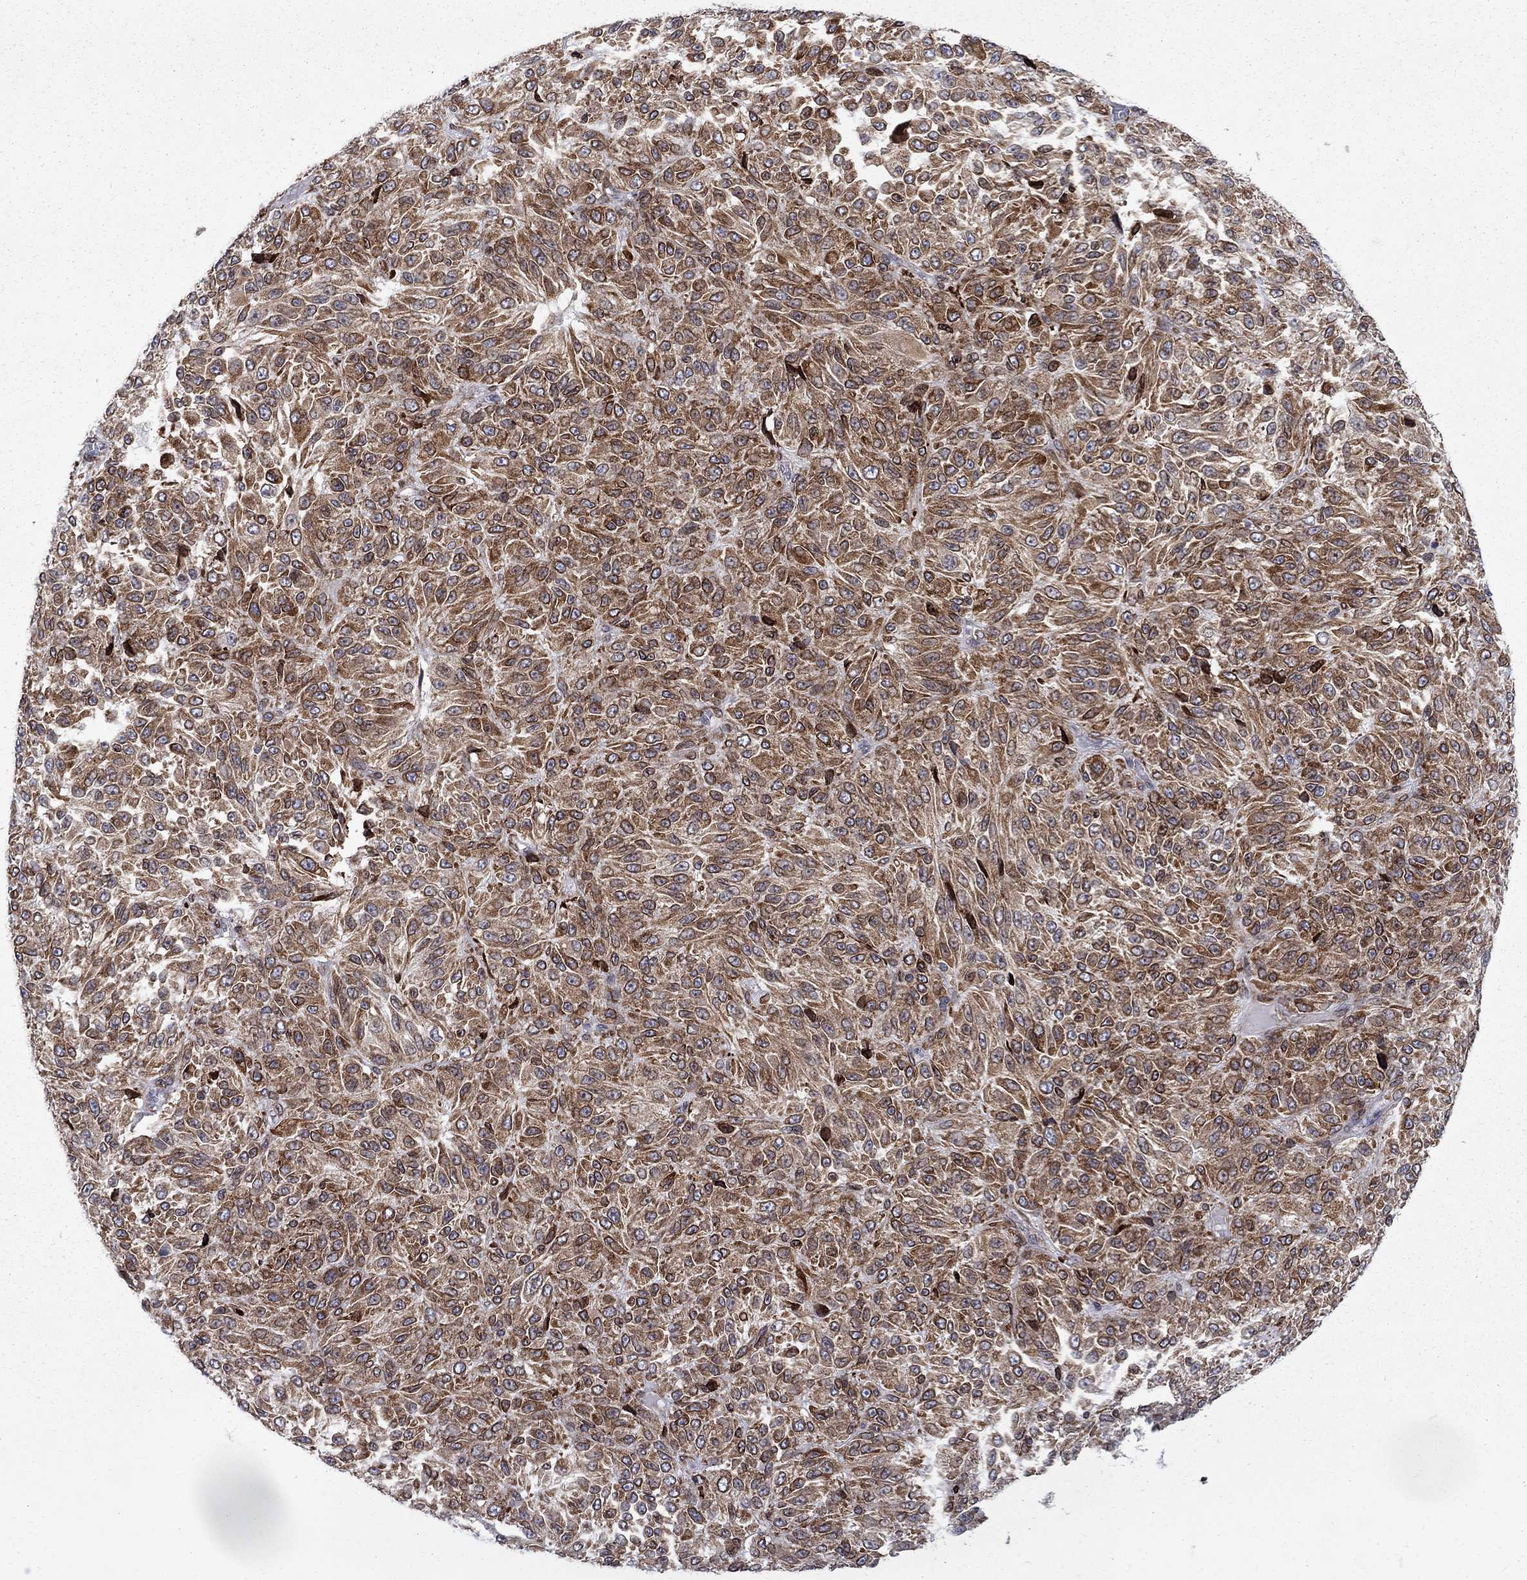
{"staining": {"intensity": "strong", "quantity": "25%-75%", "location": "cytoplasmic/membranous,nuclear"}, "tissue": "melanoma", "cell_type": "Tumor cells", "image_type": "cancer", "snomed": [{"axis": "morphology", "description": "Malignant melanoma, Metastatic site"}, {"axis": "topography", "description": "Brain"}], "caption": "A high amount of strong cytoplasmic/membranous and nuclear staining is identified in approximately 25%-75% of tumor cells in melanoma tissue.", "gene": "CAB39L", "patient": {"sex": "female", "age": 56}}